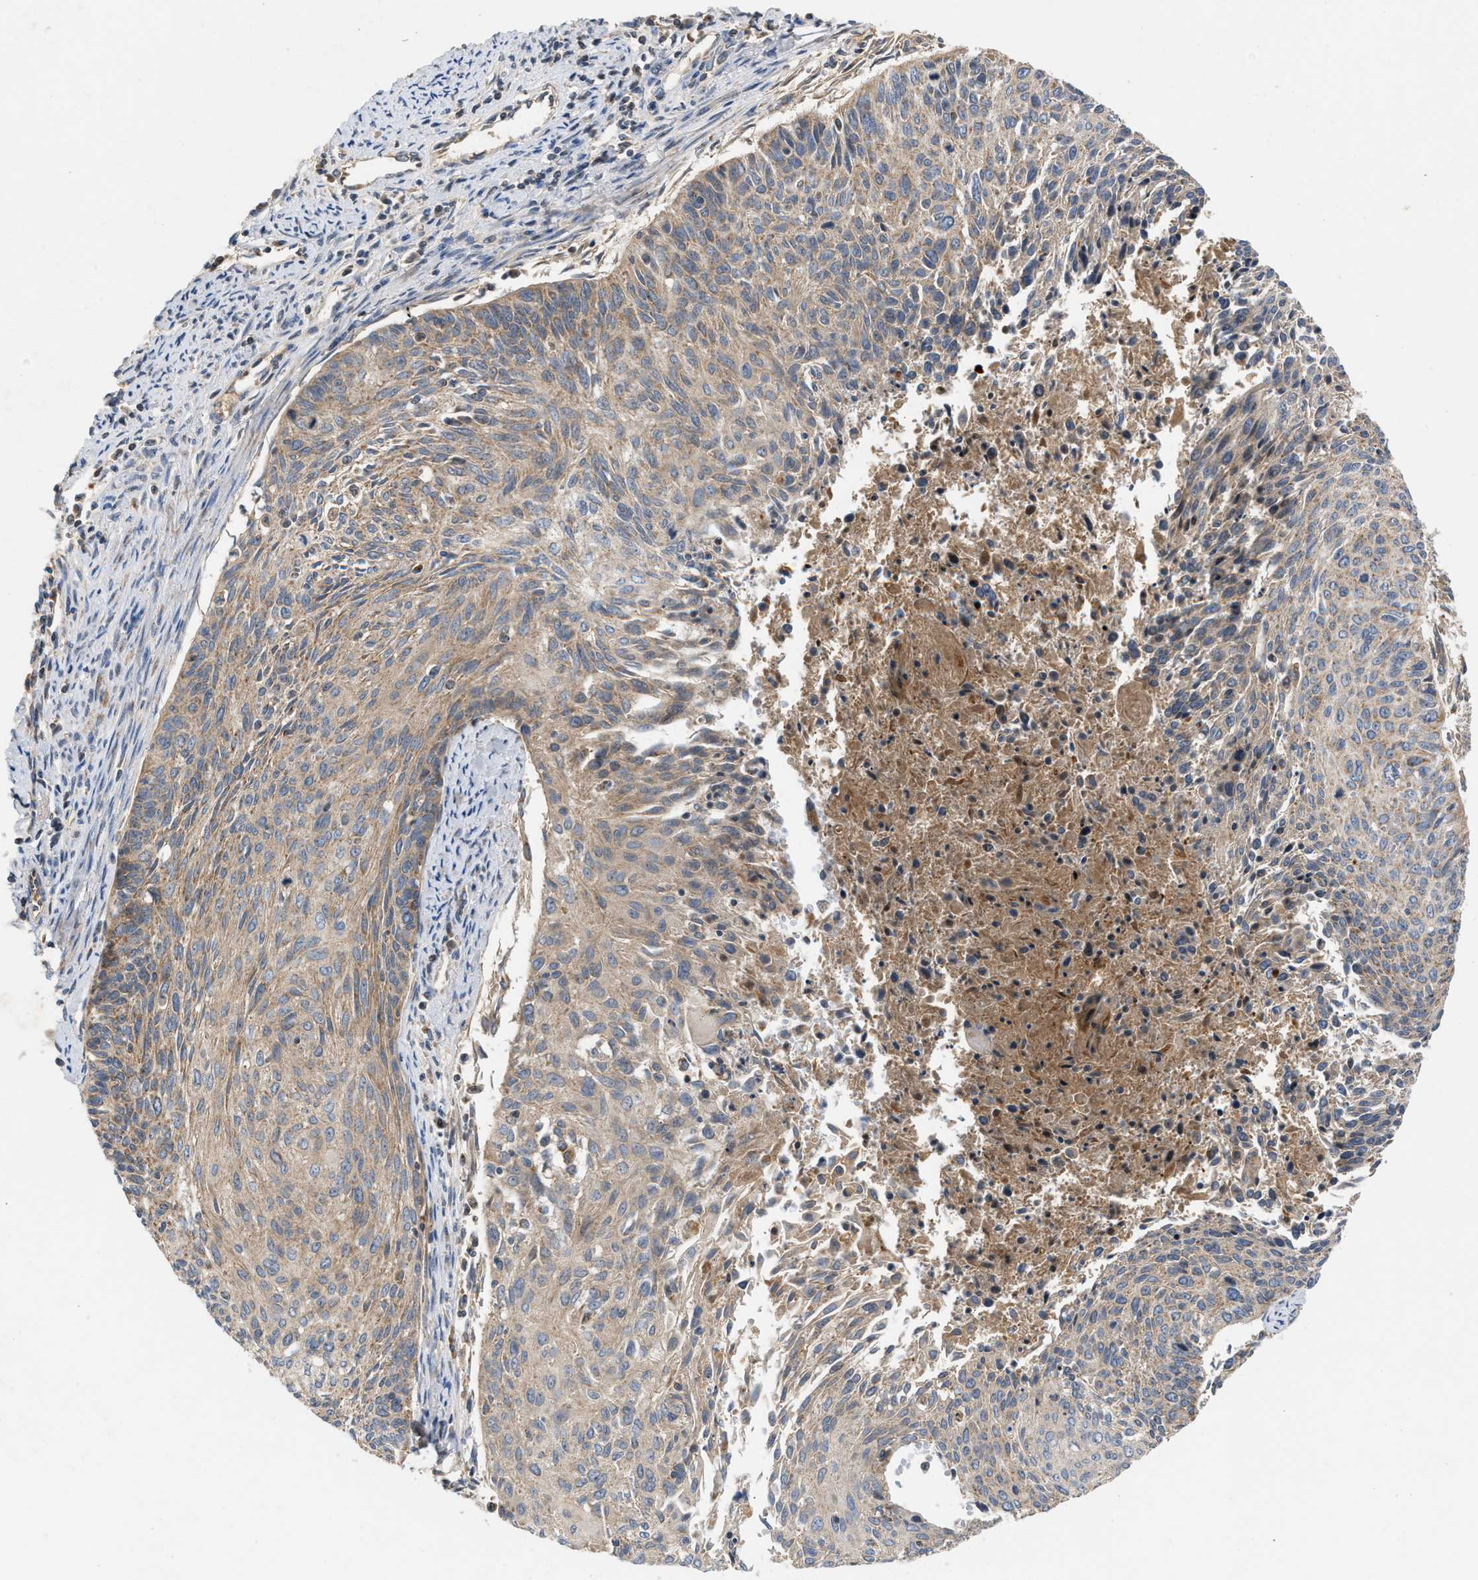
{"staining": {"intensity": "weak", "quantity": ">75%", "location": "cytoplasmic/membranous"}, "tissue": "cervical cancer", "cell_type": "Tumor cells", "image_type": "cancer", "snomed": [{"axis": "morphology", "description": "Squamous cell carcinoma, NOS"}, {"axis": "topography", "description": "Cervix"}], "caption": "Tumor cells demonstrate low levels of weak cytoplasmic/membranous staining in about >75% of cells in cervical cancer (squamous cell carcinoma).", "gene": "TACO1", "patient": {"sex": "female", "age": 55}}